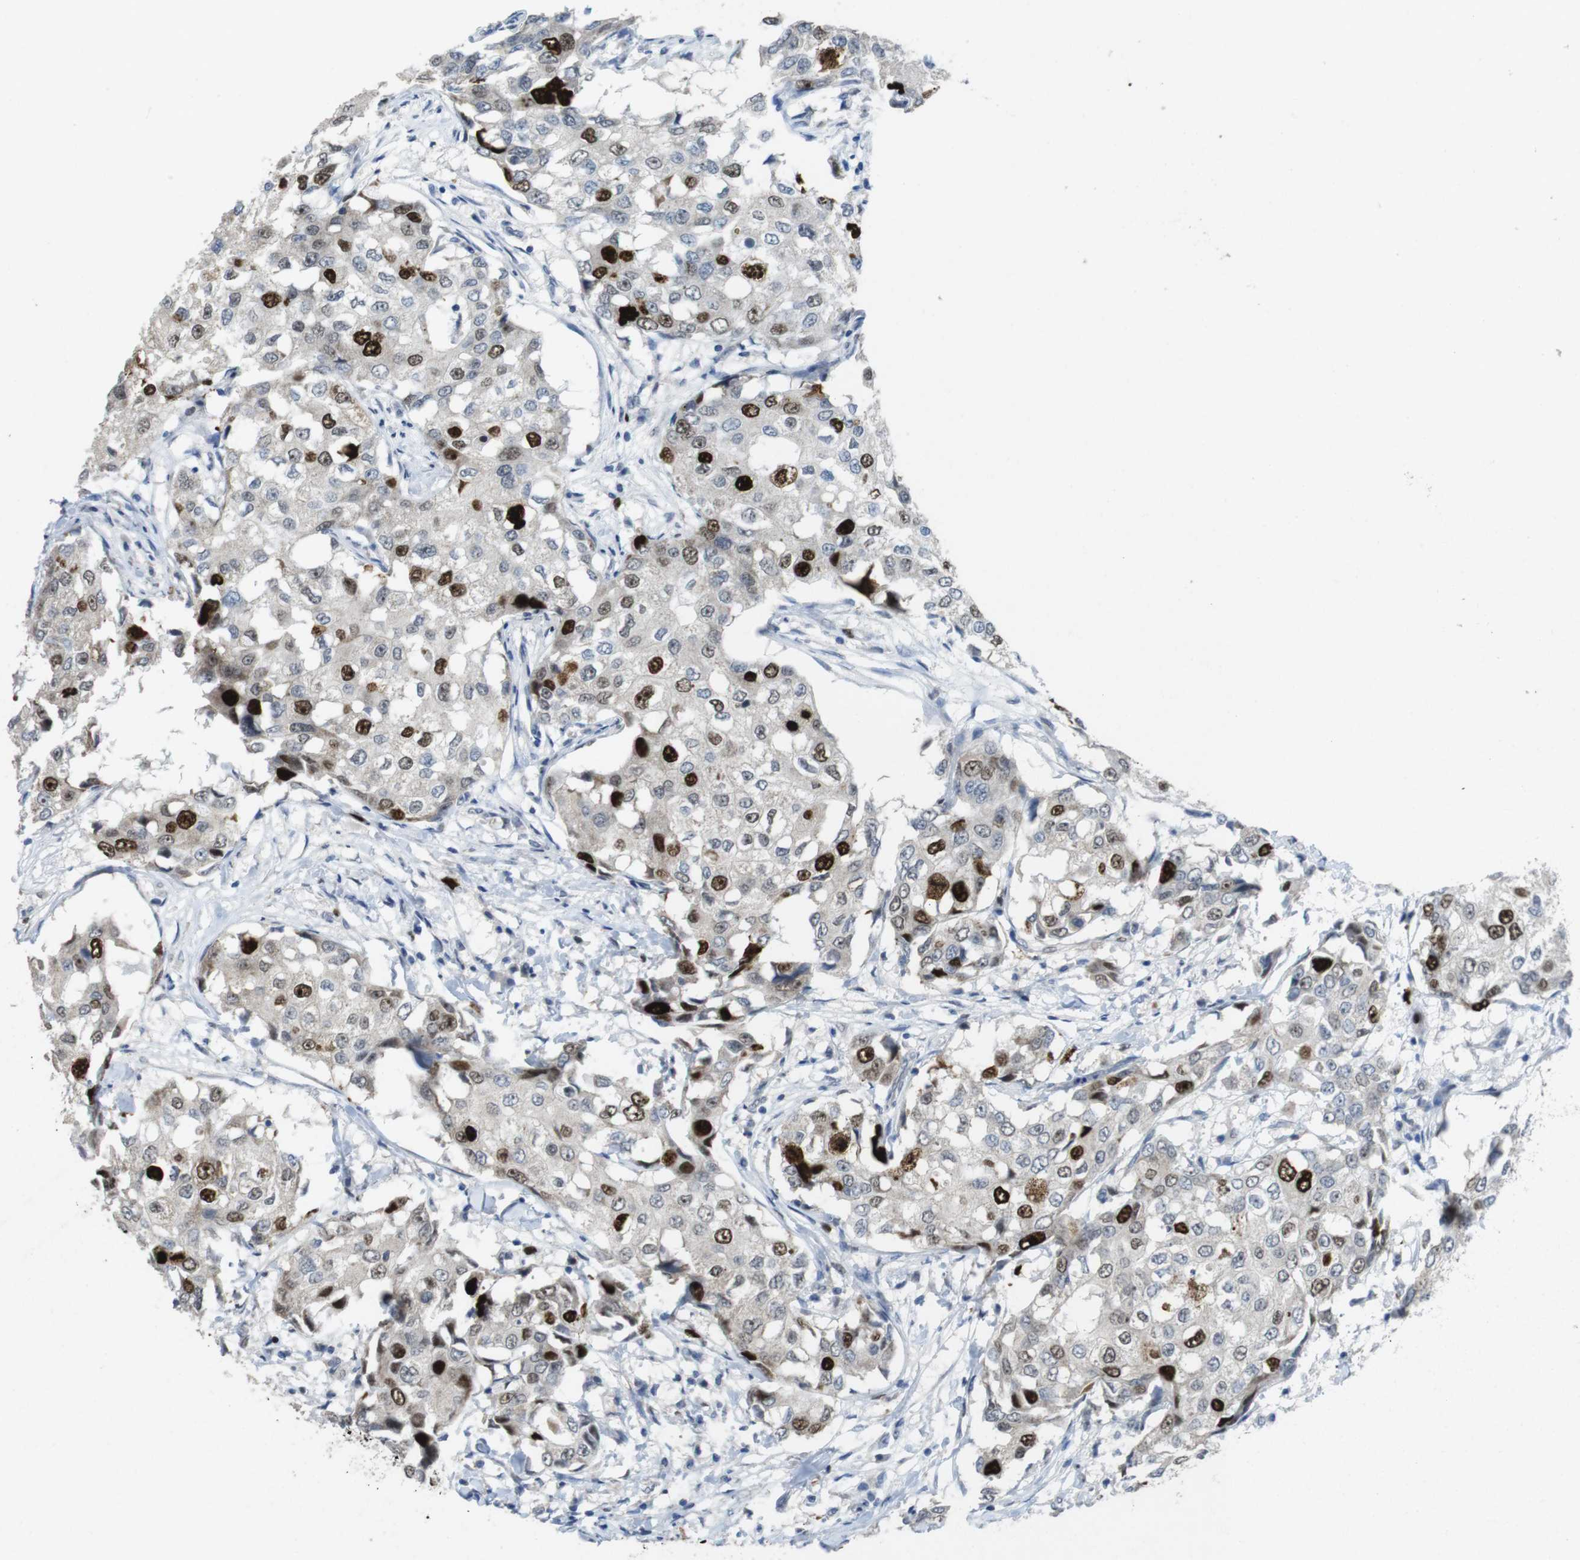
{"staining": {"intensity": "strong", "quantity": "25%-75%", "location": "nuclear"}, "tissue": "breast cancer", "cell_type": "Tumor cells", "image_type": "cancer", "snomed": [{"axis": "morphology", "description": "Duct carcinoma"}, {"axis": "topography", "description": "Breast"}], "caption": "Breast cancer stained for a protein (brown) demonstrates strong nuclear positive staining in about 25%-75% of tumor cells.", "gene": "KPNA2", "patient": {"sex": "female", "age": 27}}